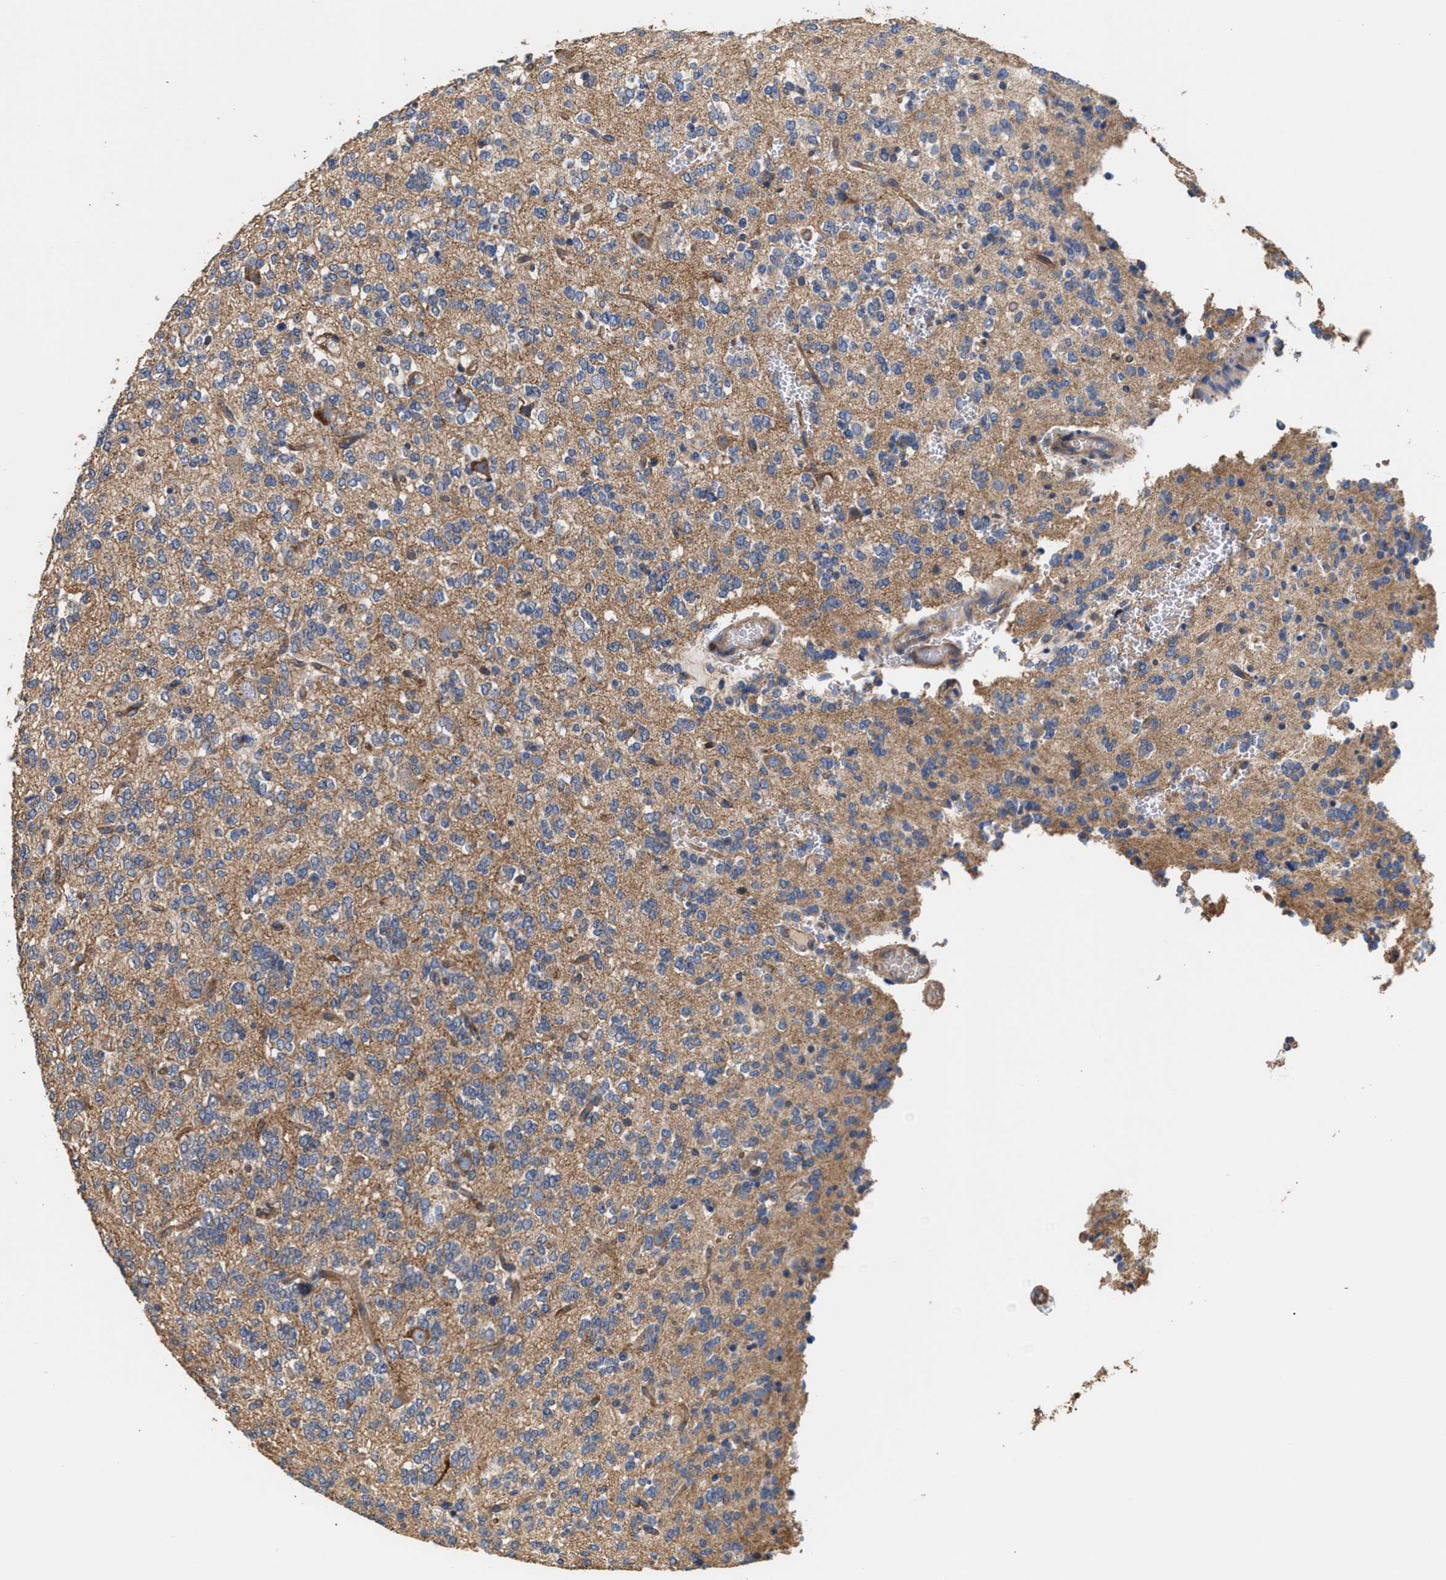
{"staining": {"intensity": "moderate", "quantity": "25%-75%", "location": "cytoplasmic/membranous"}, "tissue": "glioma", "cell_type": "Tumor cells", "image_type": "cancer", "snomed": [{"axis": "morphology", "description": "Glioma, malignant, Low grade"}, {"axis": "topography", "description": "Brain"}], "caption": "IHC photomicrograph of neoplastic tissue: glioma stained using immunohistochemistry reveals medium levels of moderate protein expression localized specifically in the cytoplasmic/membranous of tumor cells, appearing as a cytoplasmic/membranous brown color.", "gene": "KLB", "patient": {"sex": "male", "age": 38}}